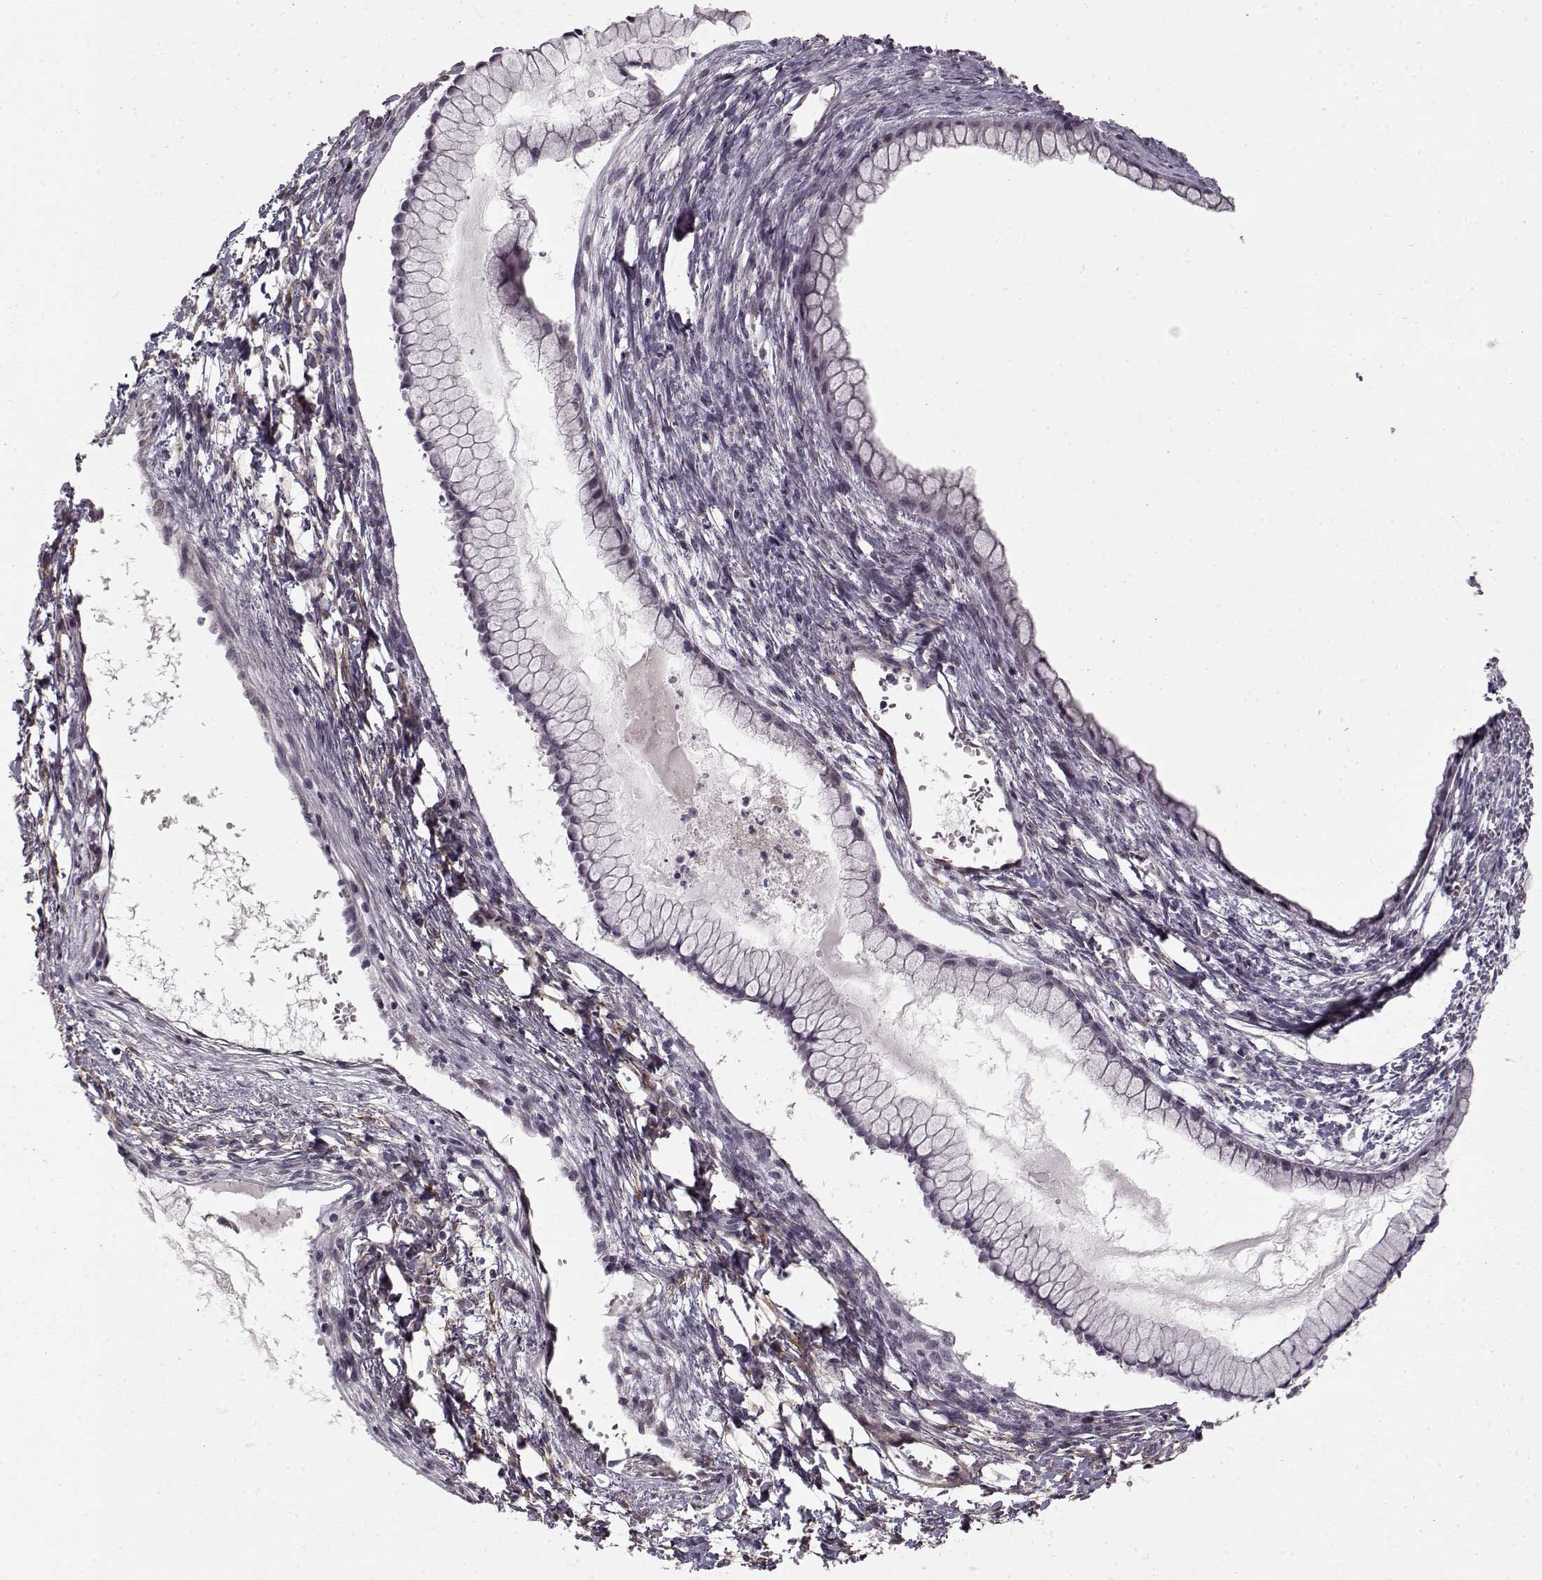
{"staining": {"intensity": "negative", "quantity": "none", "location": "none"}, "tissue": "ovarian cancer", "cell_type": "Tumor cells", "image_type": "cancer", "snomed": [{"axis": "morphology", "description": "Cystadenocarcinoma, mucinous, NOS"}, {"axis": "topography", "description": "Ovary"}], "caption": "Ovarian mucinous cystadenocarcinoma stained for a protein using immunohistochemistry demonstrates no positivity tumor cells.", "gene": "LAMB2", "patient": {"sex": "female", "age": 41}}